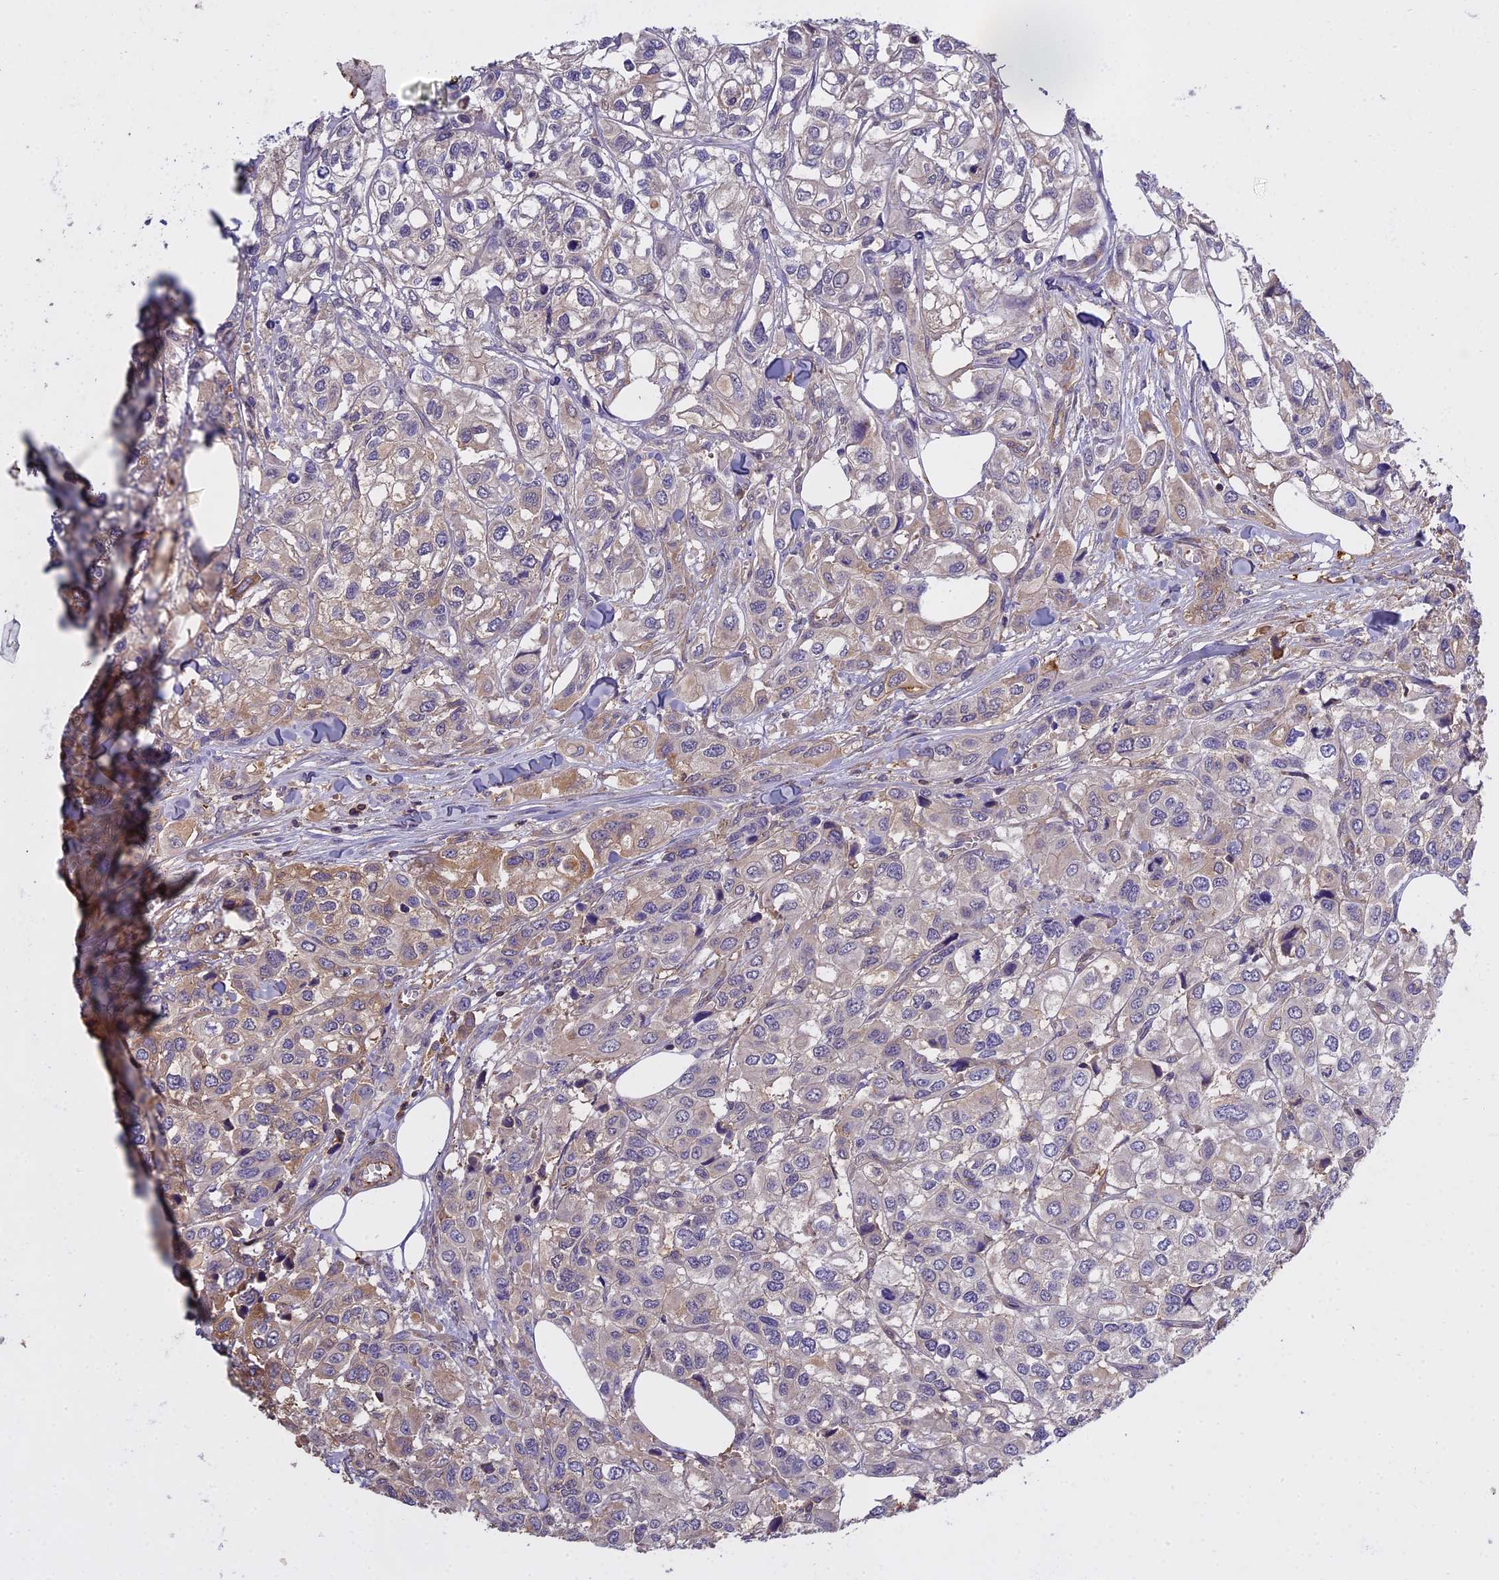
{"staining": {"intensity": "moderate", "quantity": "<25%", "location": "cytoplasmic/membranous"}, "tissue": "urothelial cancer", "cell_type": "Tumor cells", "image_type": "cancer", "snomed": [{"axis": "morphology", "description": "Urothelial carcinoma, High grade"}, {"axis": "topography", "description": "Urinary bladder"}], "caption": "A histopathology image of urothelial carcinoma (high-grade) stained for a protein exhibits moderate cytoplasmic/membranous brown staining in tumor cells.", "gene": "CFAP119", "patient": {"sex": "male", "age": 67}}